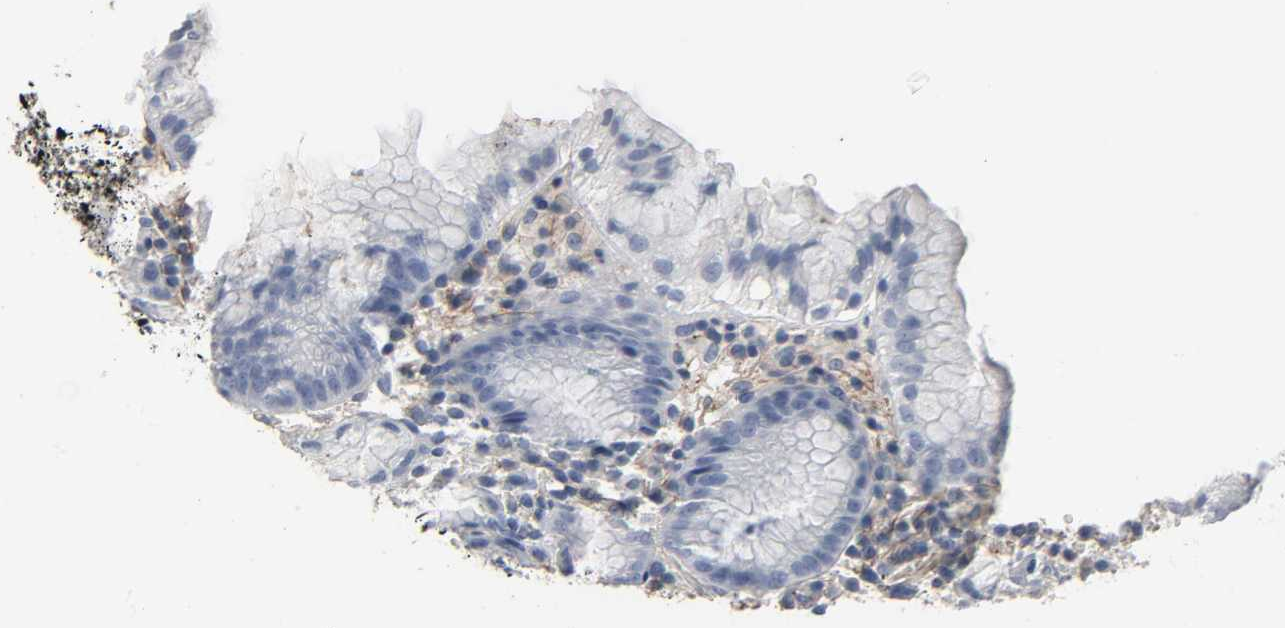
{"staining": {"intensity": "moderate", "quantity": "<25%", "location": "cytoplasmic/membranous"}, "tissue": "stomach", "cell_type": "Glandular cells", "image_type": "normal", "snomed": [{"axis": "morphology", "description": "Normal tissue, NOS"}, {"axis": "topography", "description": "Stomach"}, {"axis": "topography", "description": "Stomach, lower"}], "caption": "High-magnification brightfield microscopy of unremarkable stomach stained with DAB (brown) and counterstained with hematoxylin (blue). glandular cells exhibit moderate cytoplasmic/membranous expression is identified in about<25% of cells.", "gene": "FBLN5", "patient": {"sex": "female", "age": 75}}